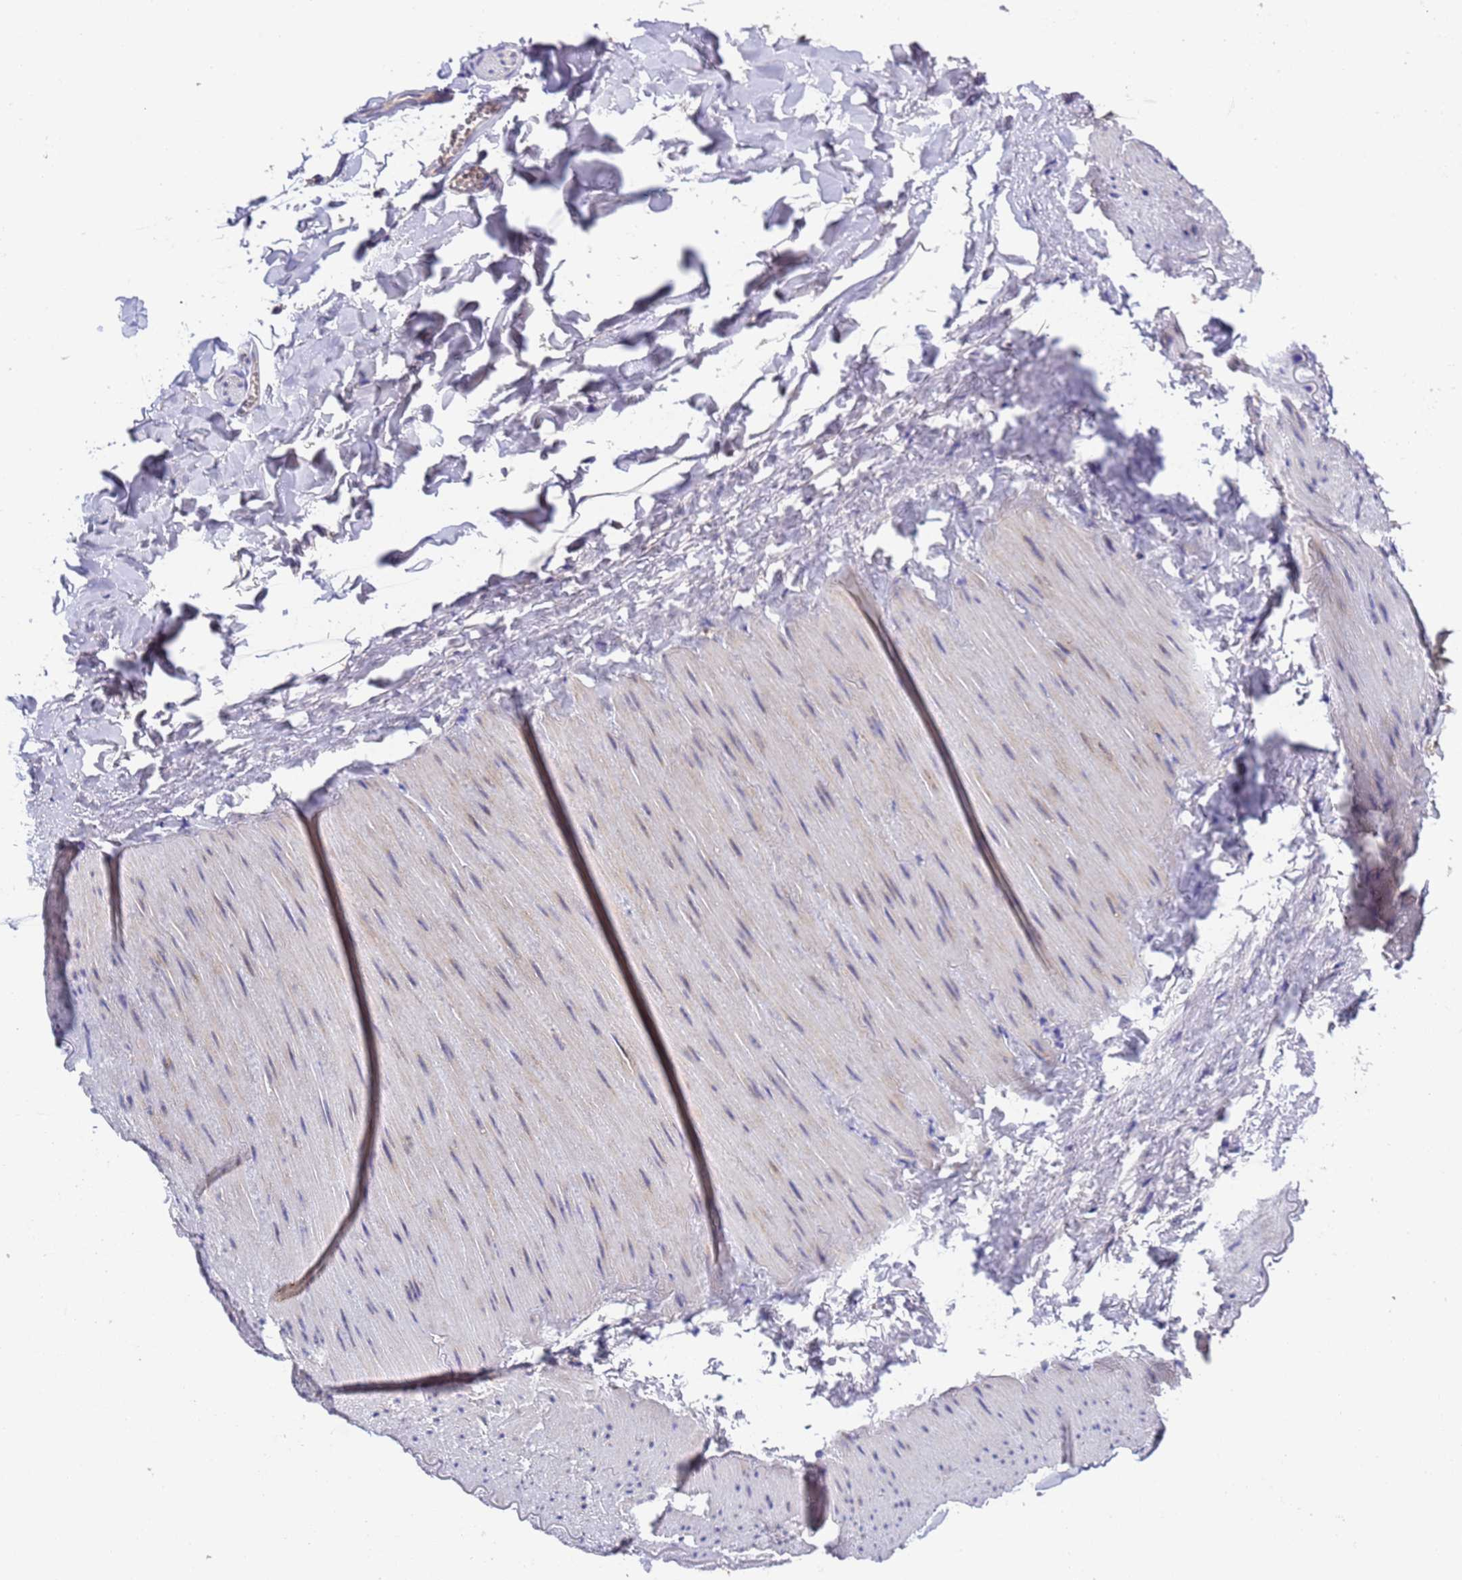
{"staining": {"intensity": "weak", "quantity": "<25%", "location": "cytoplasmic/membranous"}, "tissue": "adipose tissue", "cell_type": "Adipocytes", "image_type": "normal", "snomed": [{"axis": "morphology", "description": "Normal tissue, NOS"}, {"axis": "topography", "description": "Gallbladder"}, {"axis": "topography", "description": "Peripheral nerve tissue"}], "caption": "Immunohistochemistry image of unremarkable adipose tissue: adipose tissue stained with DAB displays no significant protein staining in adipocytes.", "gene": "PARP16", "patient": {"sex": "male", "age": 38}}